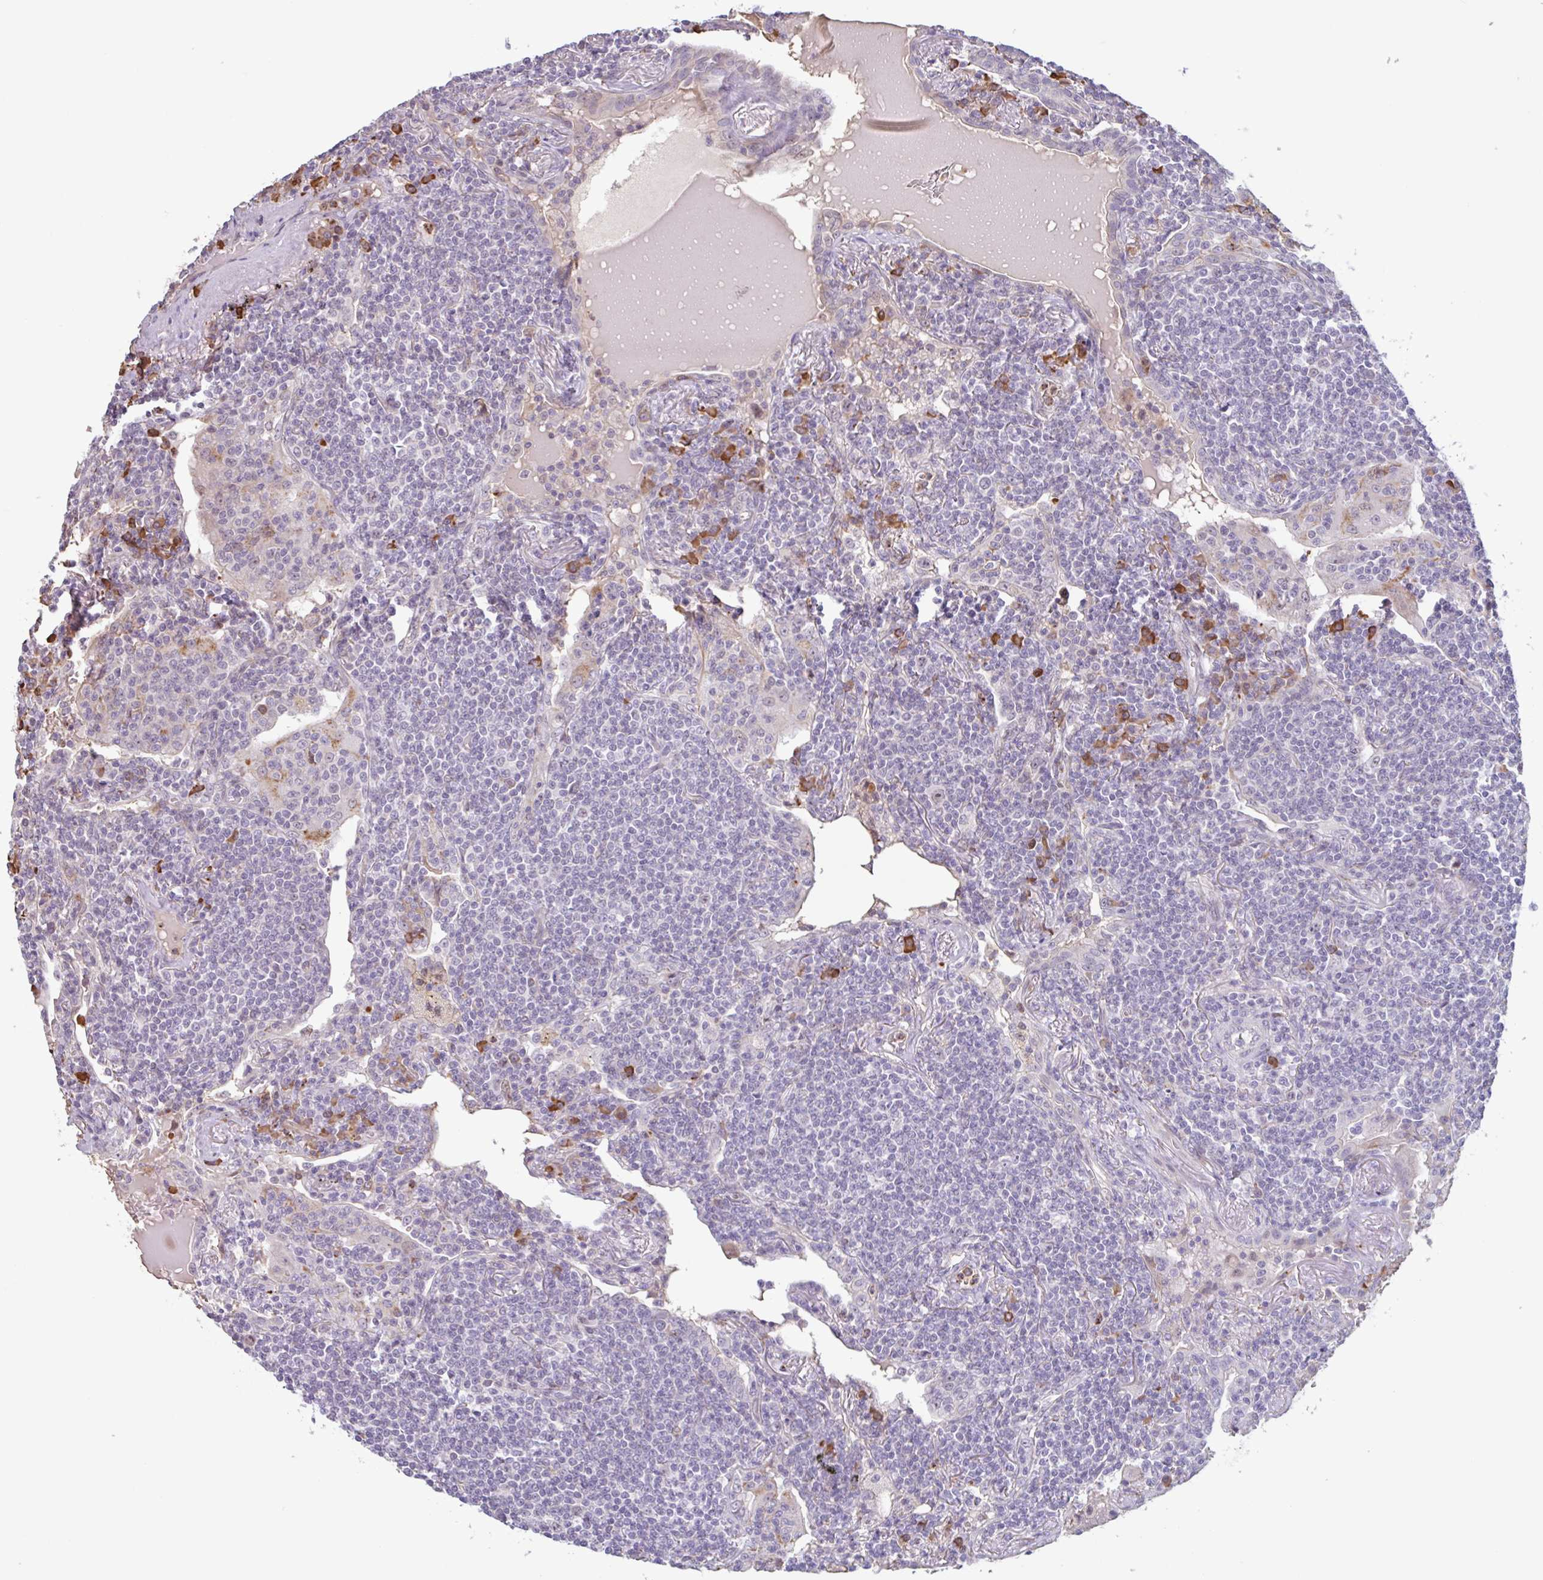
{"staining": {"intensity": "negative", "quantity": "none", "location": "none"}, "tissue": "lymphoma", "cell_type": "Tumor cells", "image_type": "cancer", "snomed": [{"axis": "morphology", "description": "Malignant lymphoma, non-Hodgkin's type, Low grade"}, {"axis": "topography", "description": "Lung"}], "caption": "Tumor cells show no significant protein positivity in malignant lymphoma, non-Hodgkin's type (low-grade). (DAB (3,3'-diaminobenzidine) immunohistochemistry (IHC) visualized using brightfield microscopy, high magnification).", "gene": "TAF1D", "patient": {"sex": "female", "age": 71}}